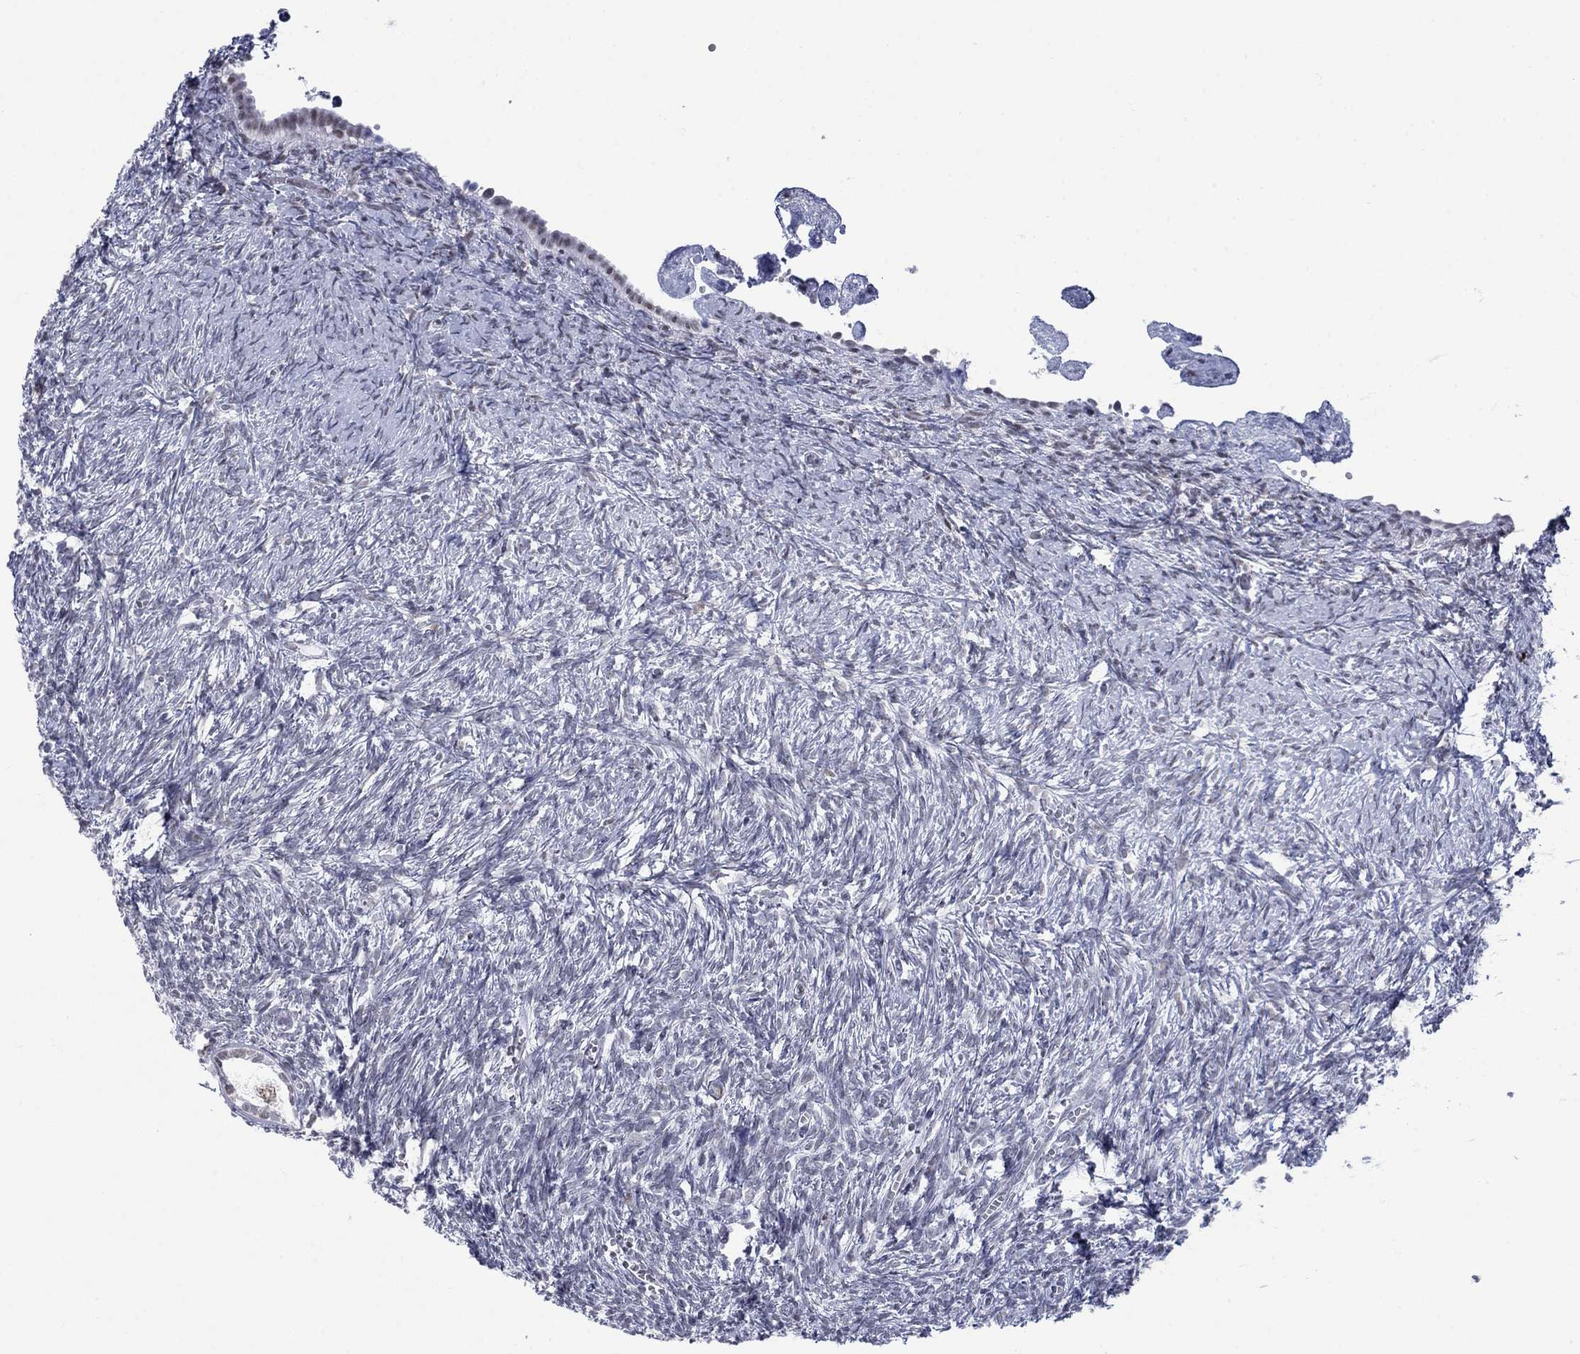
{"staining": {"intensity": "negative", "quantity": "none", "location": "none"}, "tissue": "ovary", "cell_type": "Follicle cells", "image_type": "normal", "snomed": [{"axis": "morphology", "description": "Normal tissue, NOS"}, {"axis": "topography", "description": "Ovary"}], "caption": "Immunohistochemistry (IHC) of benign human ovary shows no positivity in follicle cells. (Stains: DAB immunohistochemistry with hematoxylin counter stain, Microscopy: brightfield microscopy at high magnification).", "gene": "NPAS3", "patient": {"sex": "female", "age": 43}}